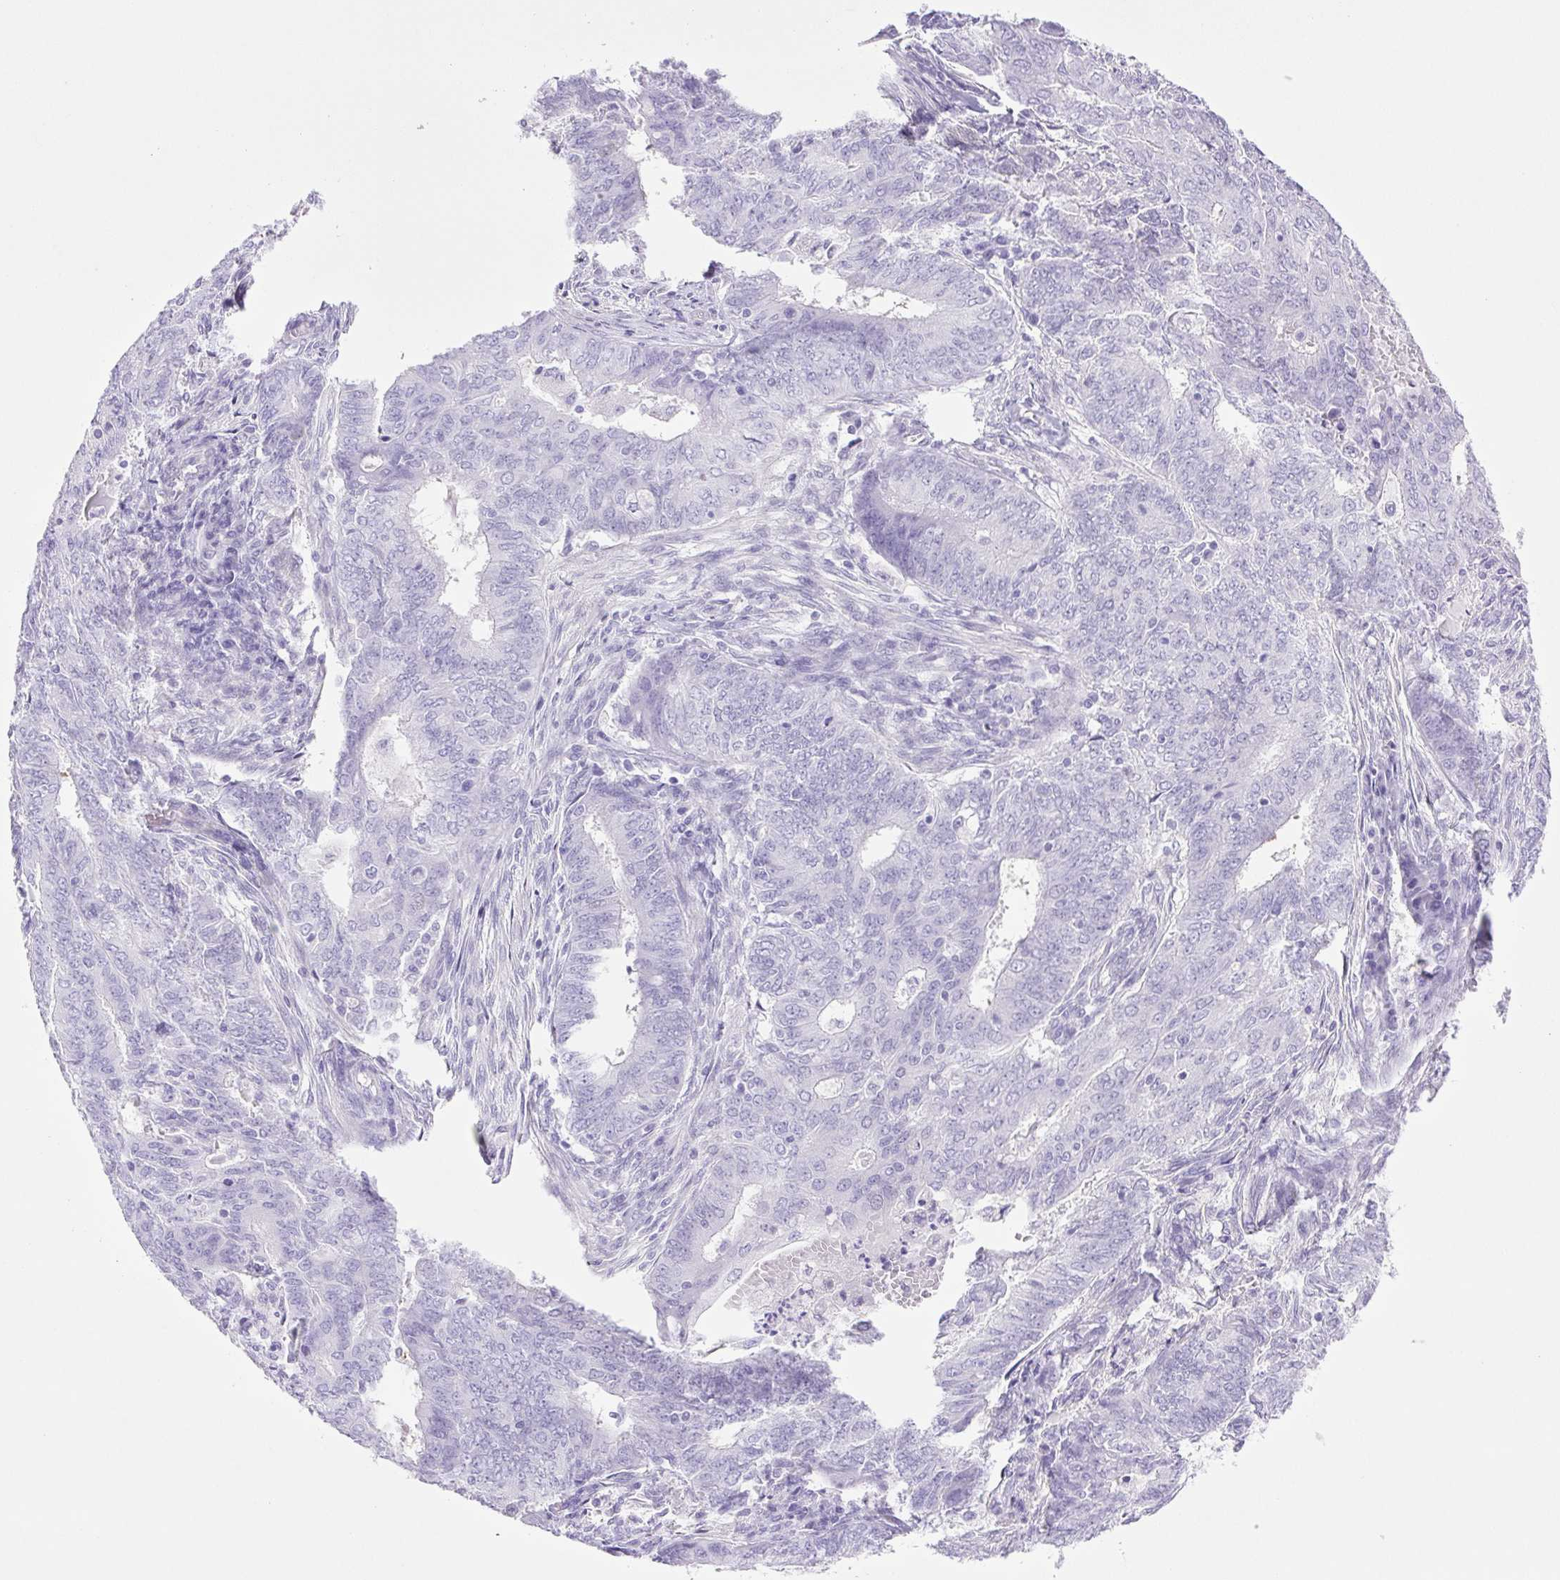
{"staining": {"intensity": "negative", "quantity": "none", "location": "none"}, "tissue": "endometrial cancer", "cell_type": "Tumor cells", "image_type": "cancer", "snomed": [{"axis": "morphology", "description": "Adenocarcinoma, NOS"}, {"axis": "topography", "description": "Endometrium"}], "caption": "An IHC photomicrograph of endometrial adenocarcinoma is shown. There is no staining in tumor cells of endometrial adenocarcinoma.", "gene": "CDSN", "patient": {"sex": "female", "age": 62}}